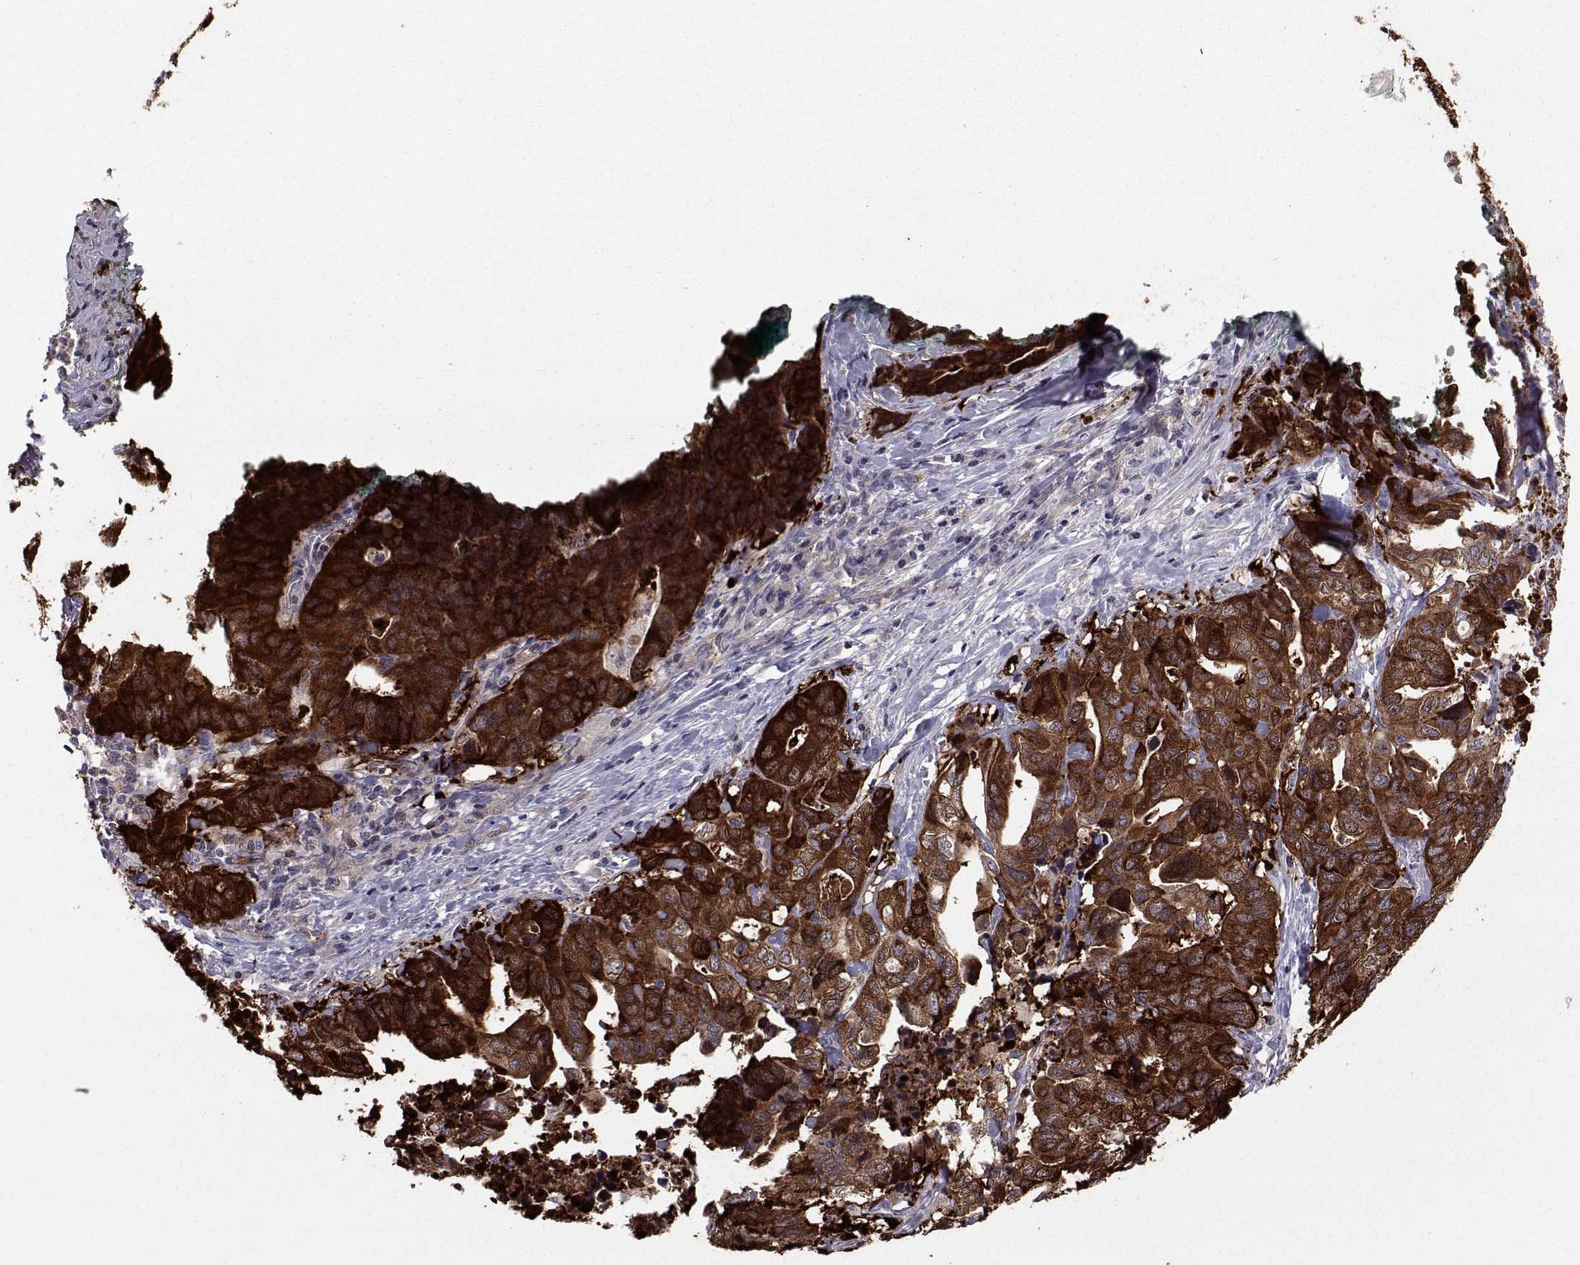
{"staining": {"intensity": "strong", "quantity": ">75%", "location": "cytoplasmic/membranous"}, "tissue": "stomach cancer", "cell_type": "Tumor cells", "image_type": "cancer", "snomed": [{"axis": "morphology", "description": "Adenocarcinoma, NOS"}, {"axis": "topography", "description": "Stomach, upper"}], "caption": "The micrograph demonstrates a brown stain indicating the presence of a protein in the cytoplasmic/membranous of tumor cells in stomach adenocarcinoma. The staining was performed using DAB (3,3'-diaminobenzidine) to visualize the protein expression in brown, while the nuclei were stained in blue with hematoxylin (Magnification: 20x).", "gene": "HSP90AB1", "patient": {"sex": "female", "age": 67}}